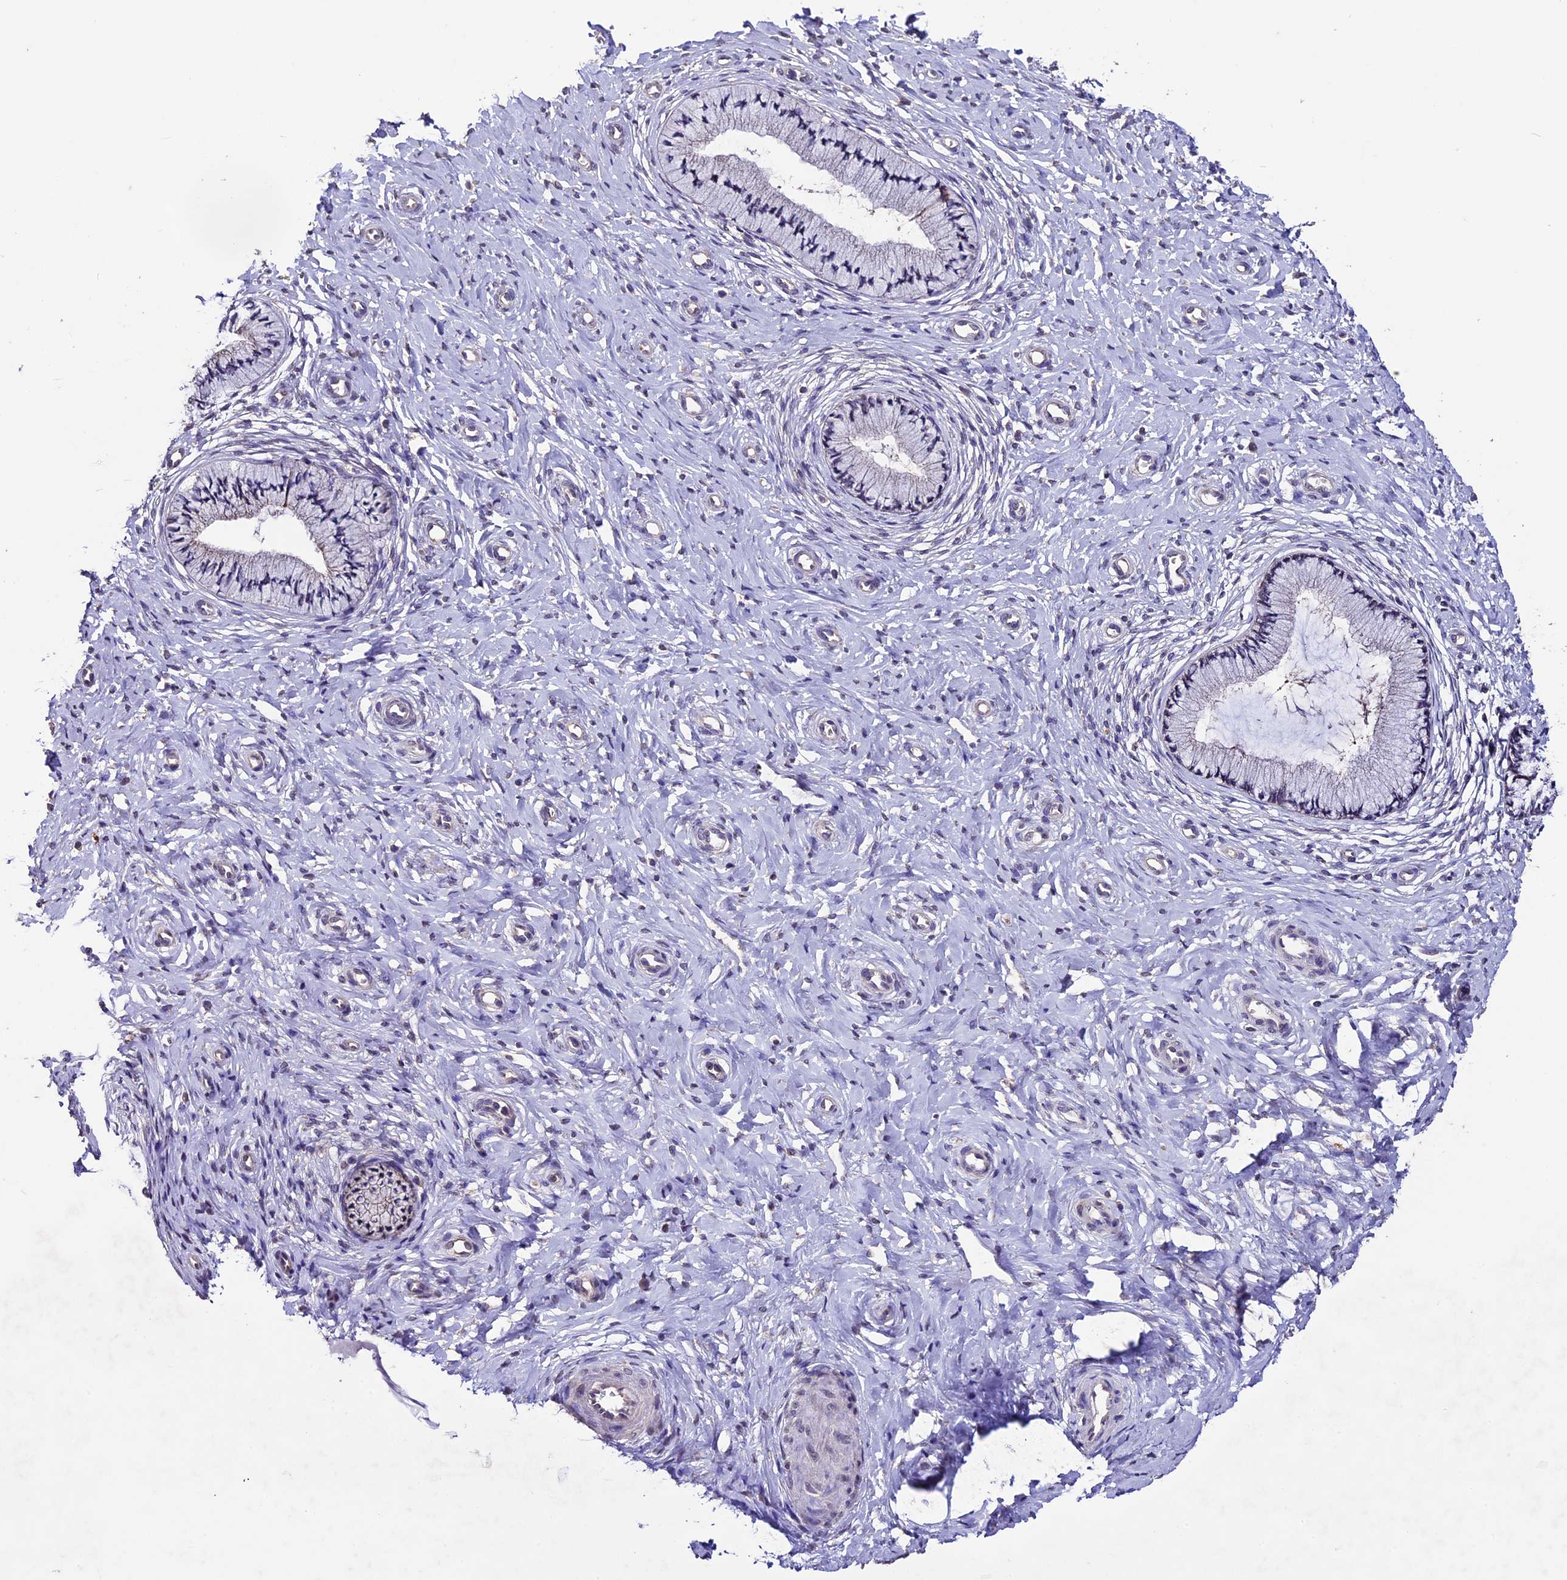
{"staining": {"intensity": "negative", "quantity": "none", "location": "none"}, "tissue": "cervix", "cell_type": "Glandular cells", "image_type": "normal", "snomed": [{"axis": "morphology", "description": "Normal tissue, NOS"}, {"axis": "topography", "description": "Cervix"}], "caption": "Immunohistochemical staining of benign human cervix shows no significant positivity in glandular cells.", "gene": "DIS3L", "patient": {"sex": "female", "age": 36}}